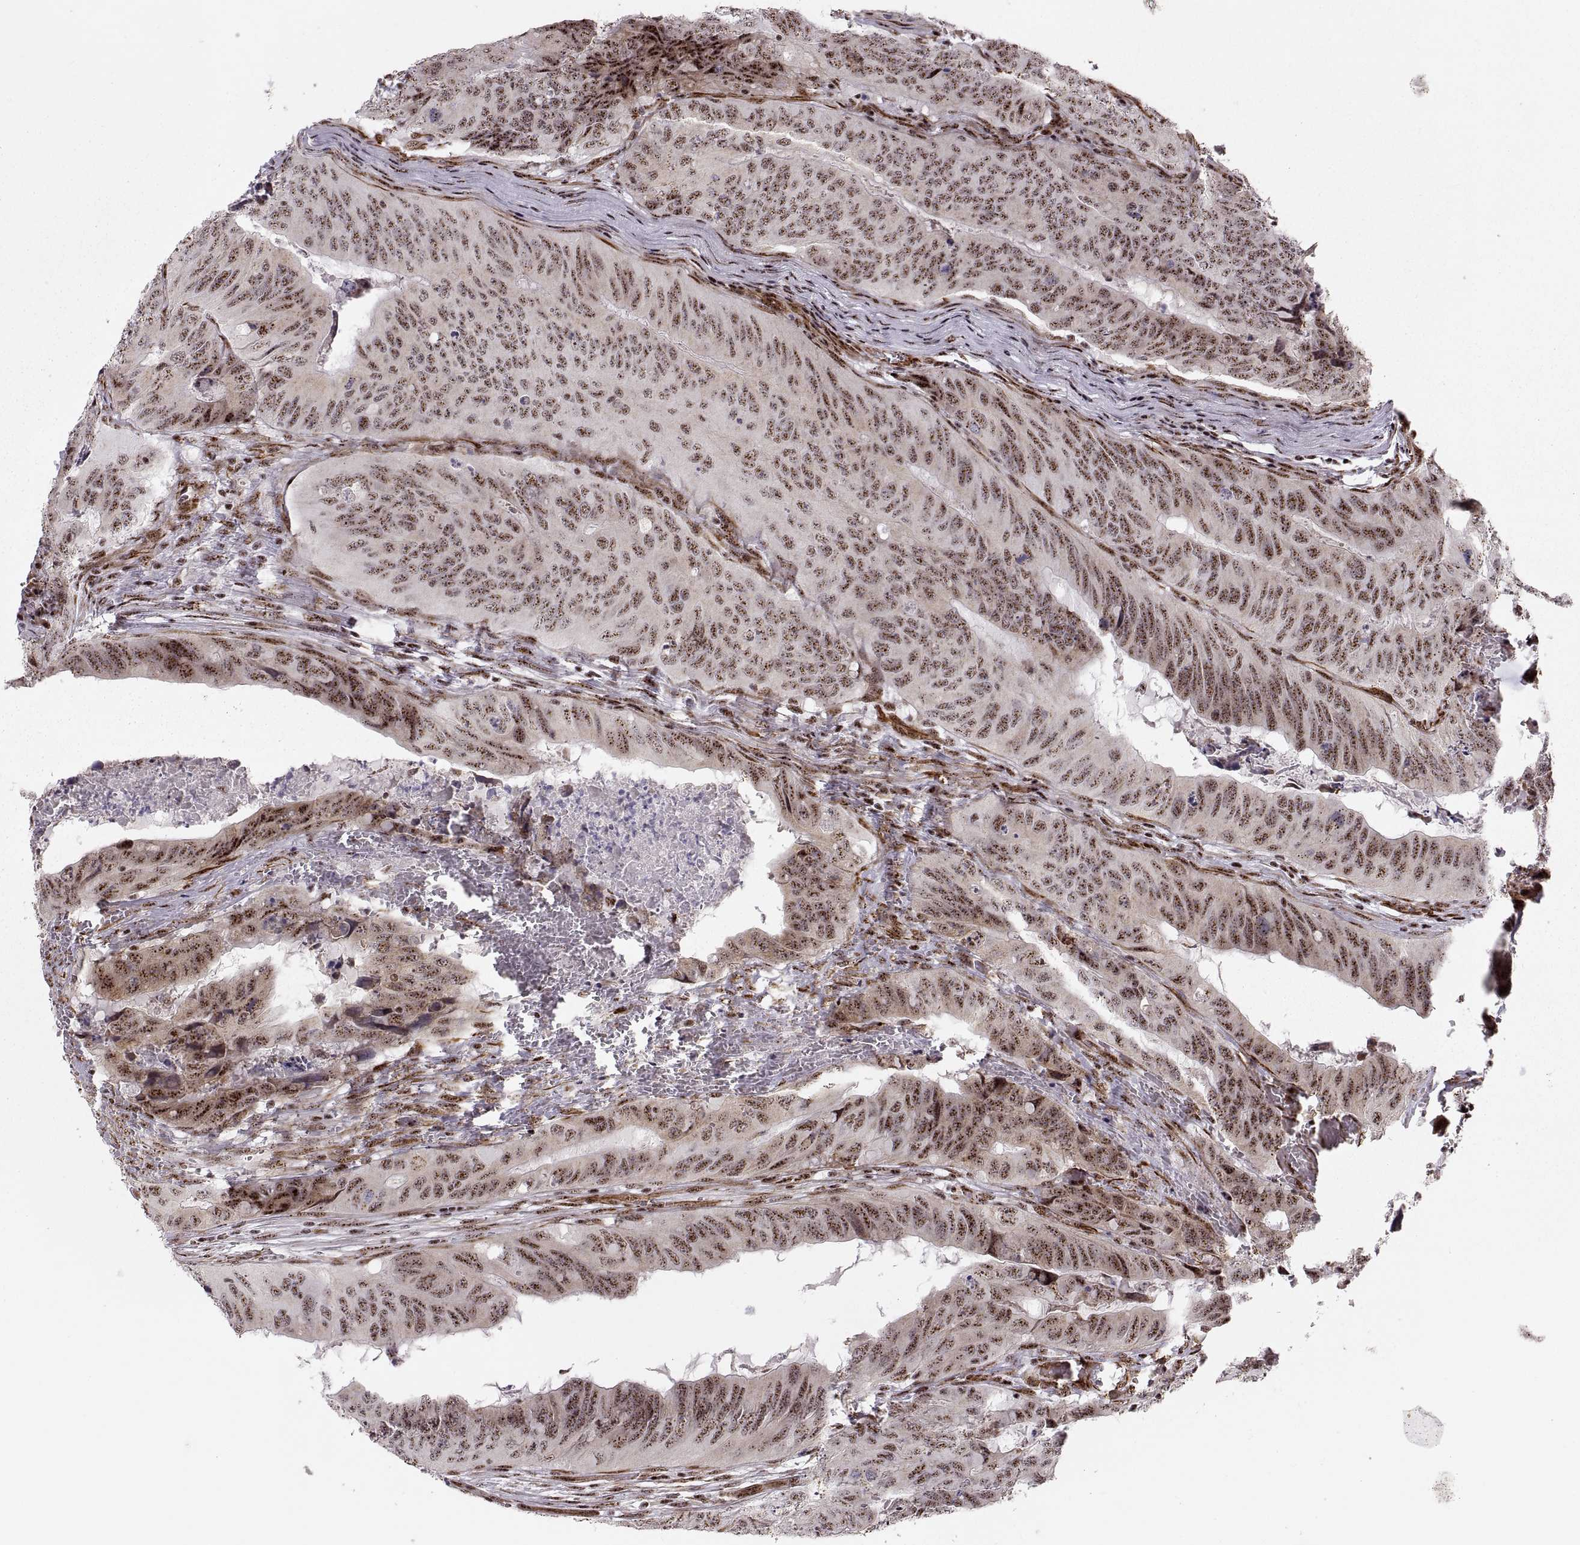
{"staining": {"intensity": "strong", "quantity": ">75%", "location": "nuclear"}, "tissue": "colorectal cancer", "cell_type": "Tumor cells", "image_type": "cancer", "snomed": [{"axis": "morphology", "description": "Adenocarcinoma, NOS"}, {"axis": "topography", "description": "Colon"}], "caption": "This micrograph shows immunohistochemistry (IHC) staining of colorectal cancer, with high strong nuclear expression in approximately >75% of tumor cells.", "gene": "ZCCHC17", "patient": {"sex": "male", "age": 79}}